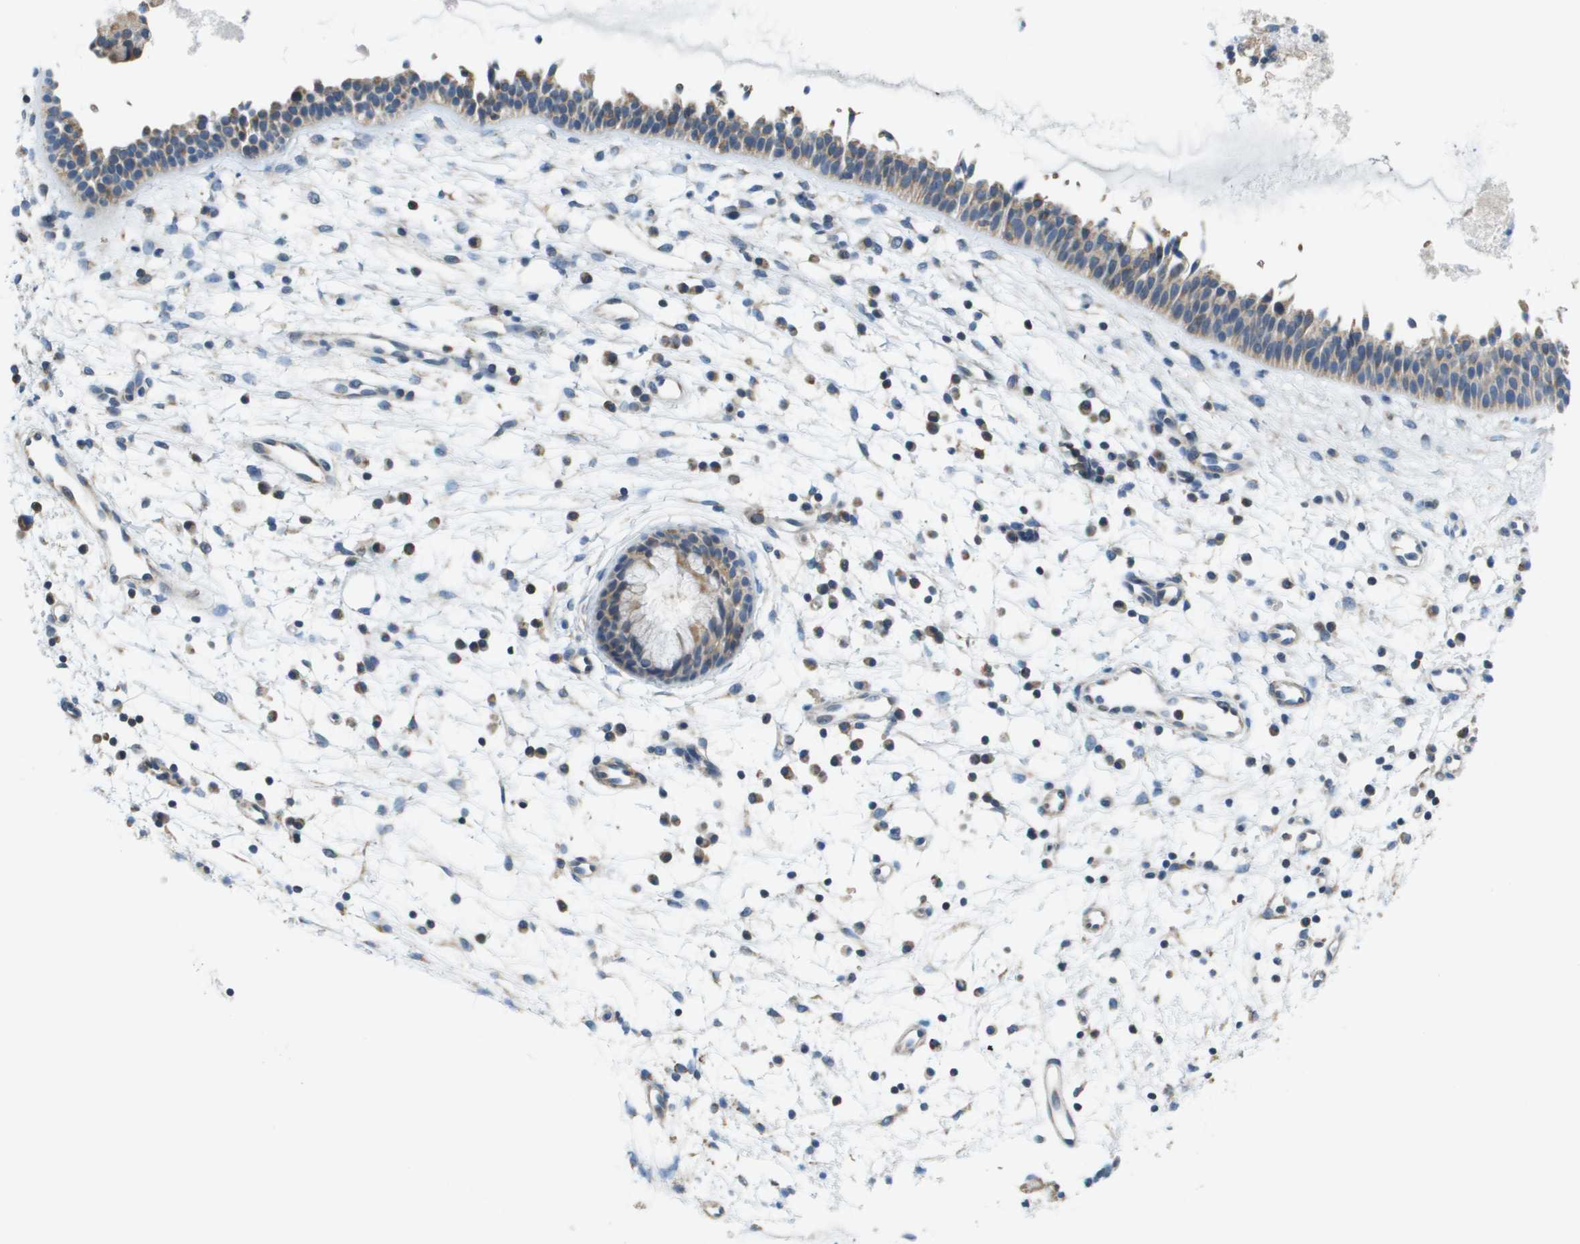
{"staining": {"intensity": "moderate", "quantity": ">75%", "location": "cytoplasmic/membranous"}, "tissue": "nasopharynx", "cell_type": "Respiratory epithelial cells", "image_type": "normal", "snomed": [{"axis": "morphology", "description": "Normal tissue, NOS"}, {"axis": "topography", "description": "Nasopharynx"}], "caption": "IHC (DAB) staining of normal nasopharynx shows moderate cytoplasmic/membranous protein positivity in approximately >75% of respiratory epithelial cells.", "gene": "TAOK3", "patient": {"sex": "male", "age": 21}}